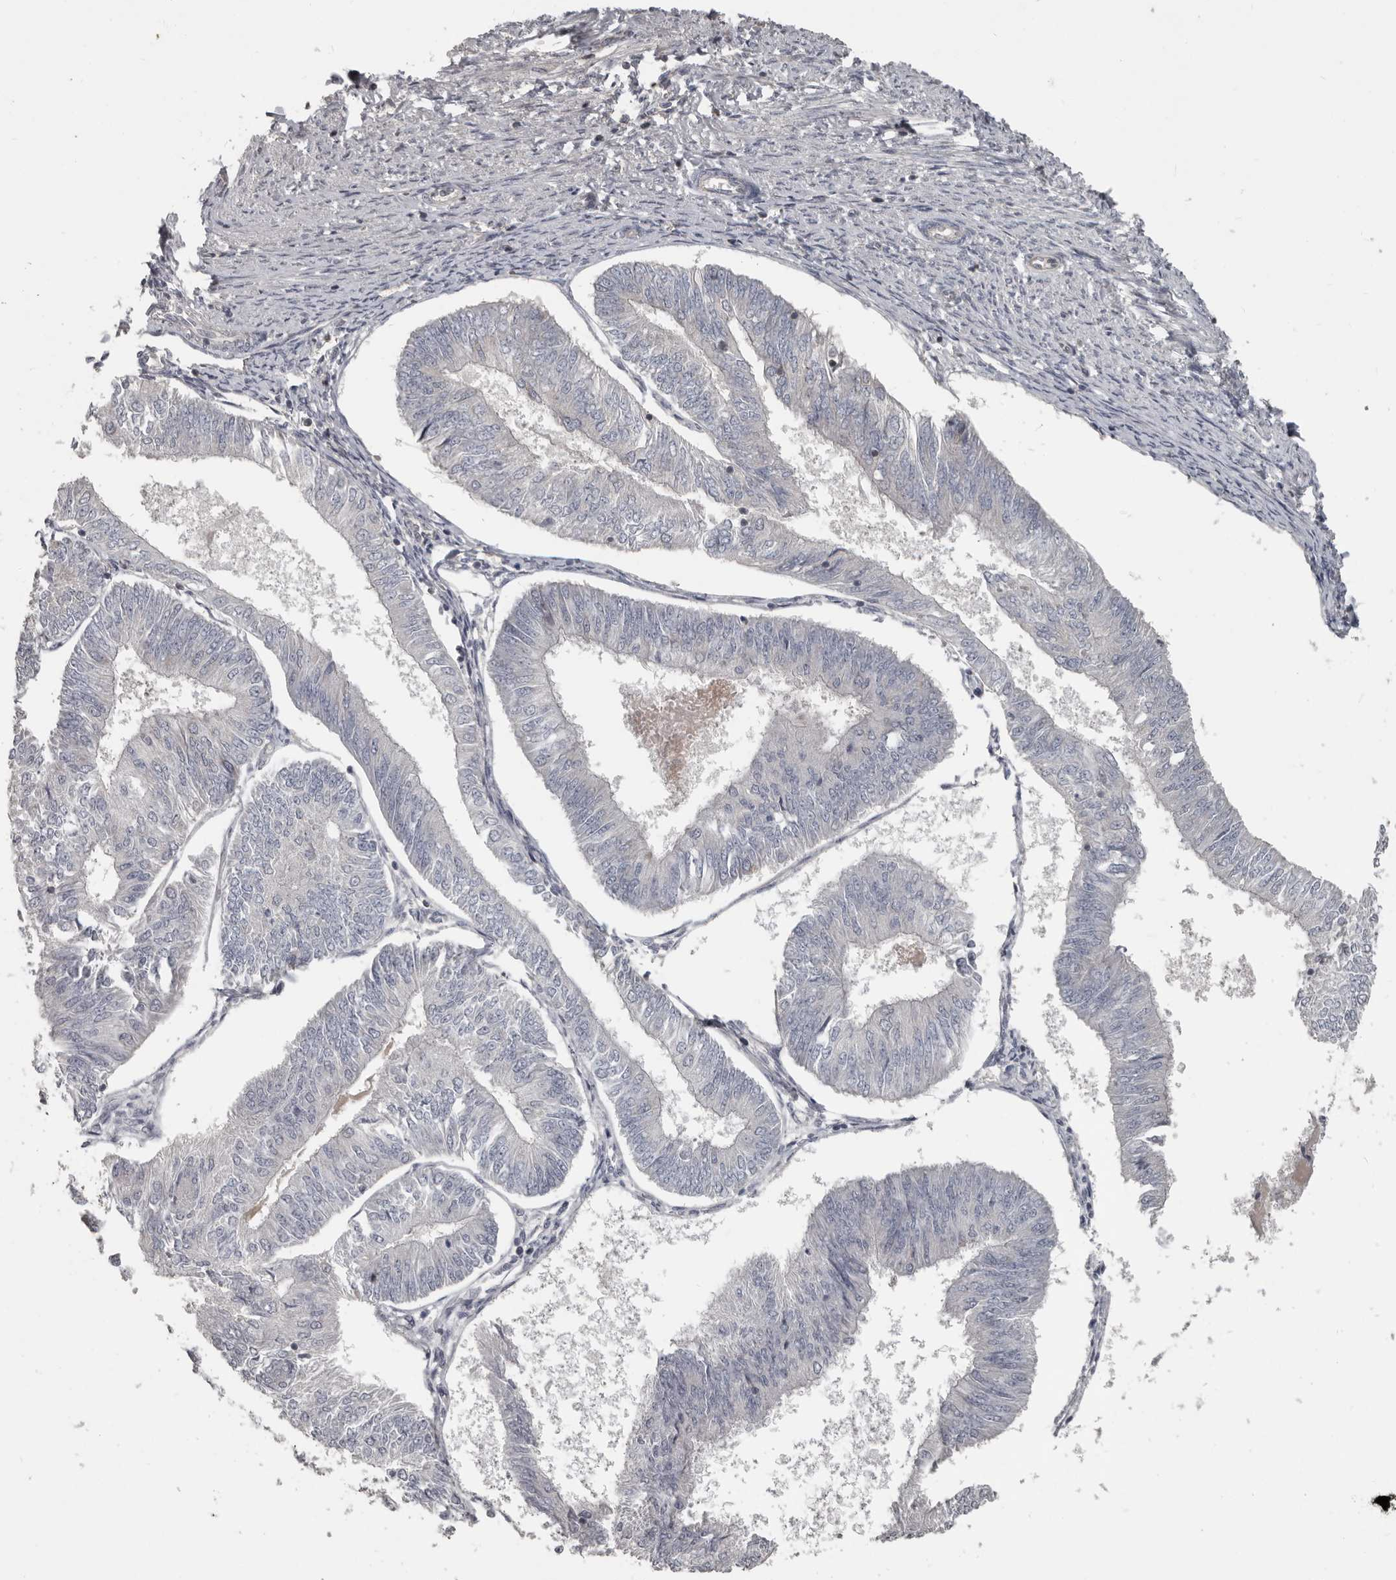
{"staining": {"intensity": "negative", "quantity": "none", "location": "none"}, "tissue": "endometrial cancer", "cell_type": "Tumor cells", "image_type": "cancer", "snomed": [{"axis": "morphology", "description": "Adenocarcinoma, NOS"}, {"axis": "topography", "description": "Endometrium"}], "caption": "Immunohistochemistry (IHC) photomicrograph of human adenocarcinoma (endometrial) stained for a protein (brown), which reveals no staining in tumor cells.", "gene": "CA6", "patient": {"sex": "female", "age": 58}}